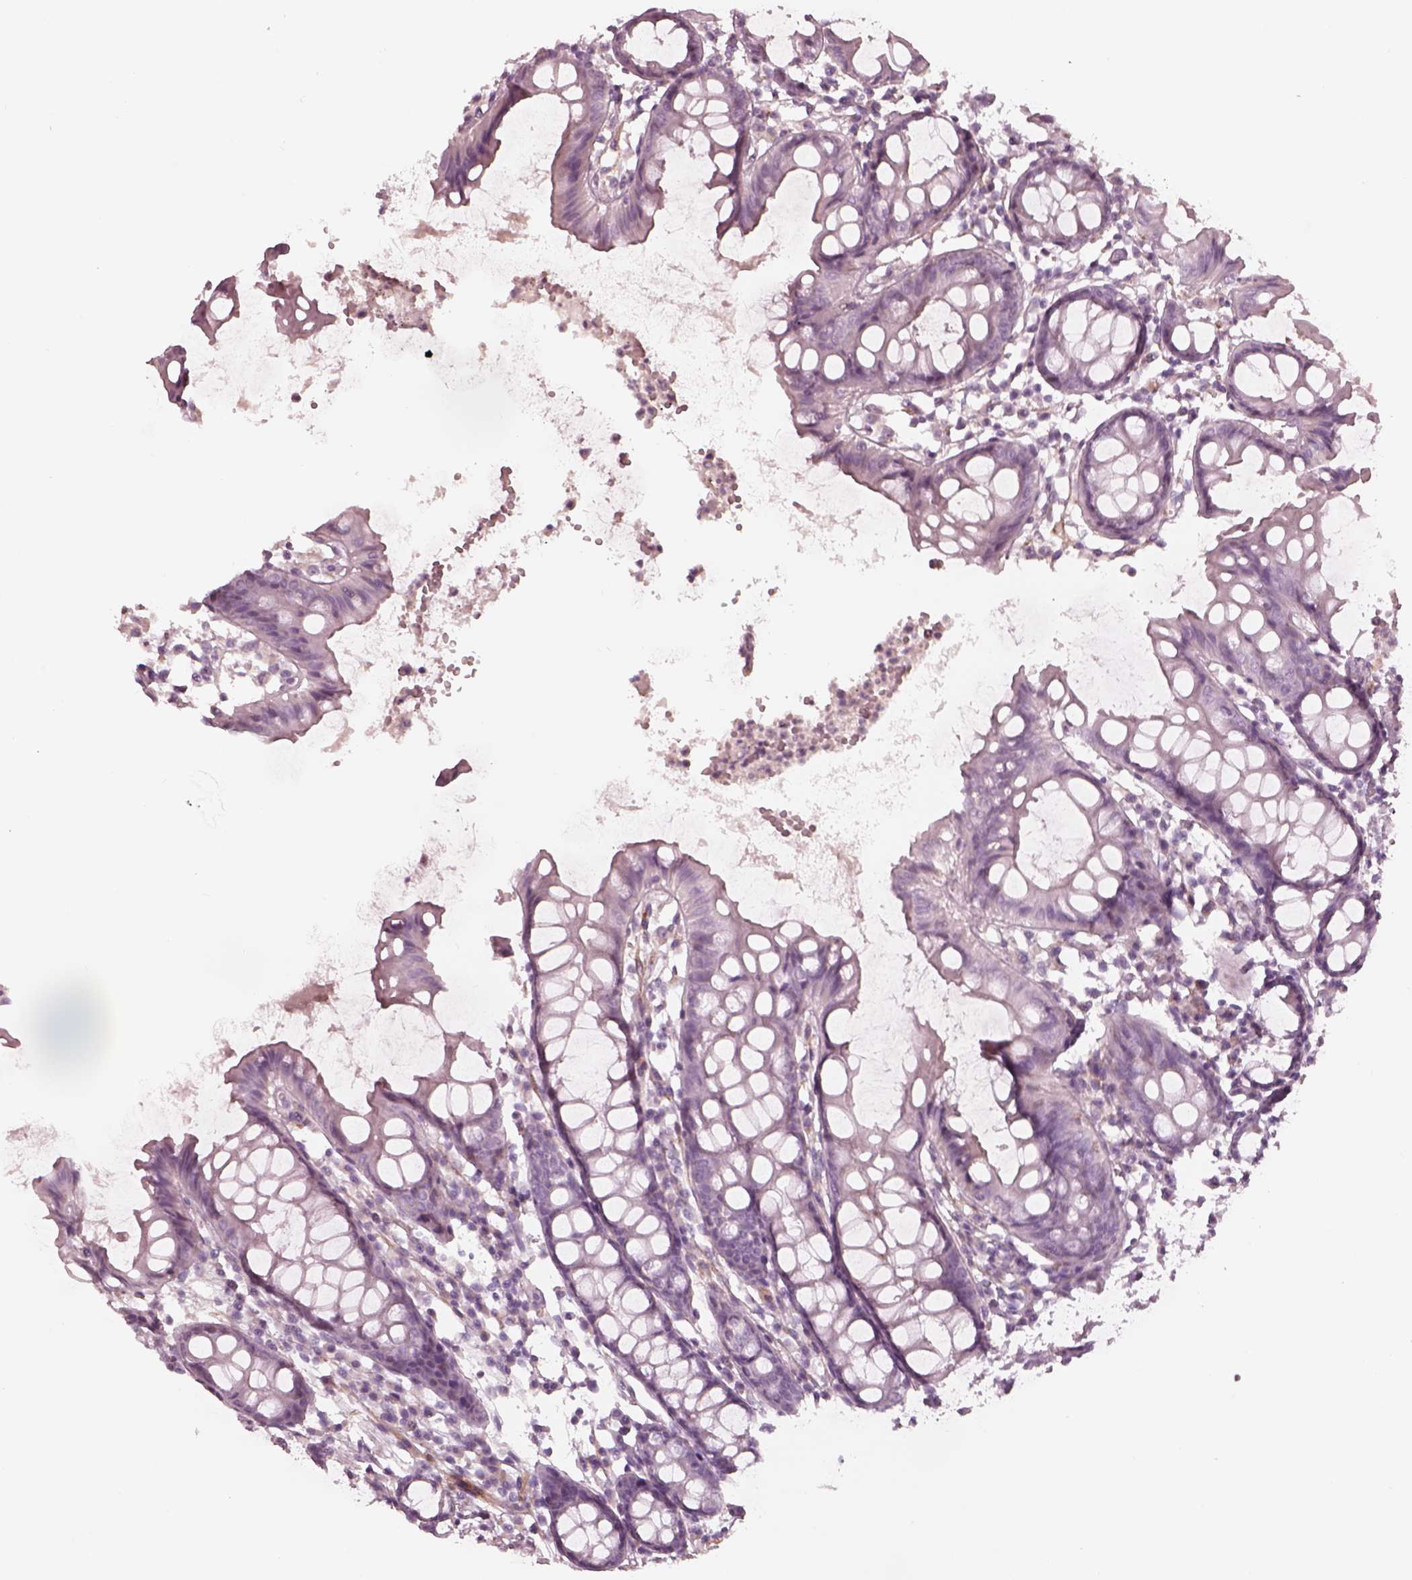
{"staining": {"intensity": "negative", "quantity": "none", "location": "none"}, "tissue": "colon", "cell_type": "Endothelial cells", "image_type": "normal", "snomed": [{"axis": "morphology", "description": "Normal tissue, NOS"}, {"axis": "topography", "description": "Colon"}], "caption": "Immunohistochemical staining of benign human colon exhibits no significant expression in endothelial cells.", "gene": "CADM2", "patient": {"sex": "female", "age": 84}}